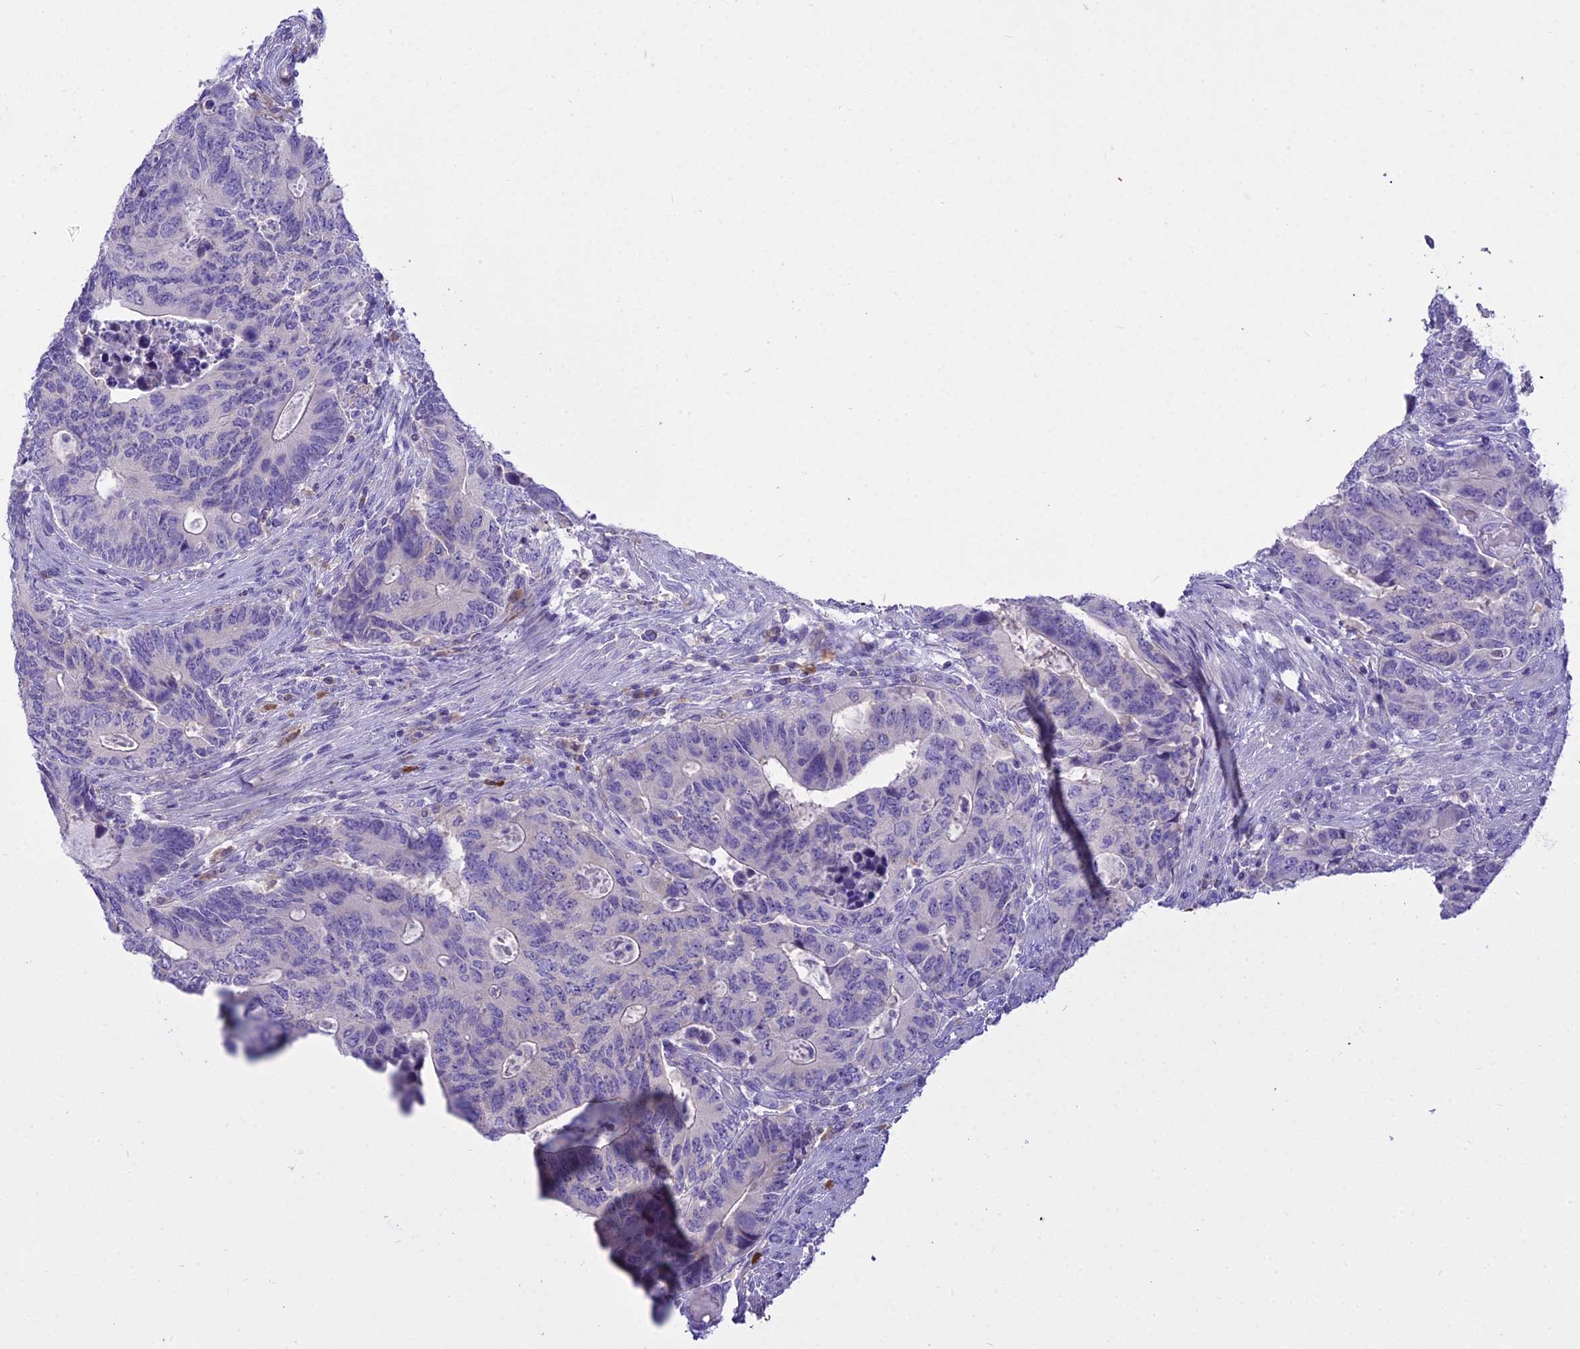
{"staining": {"intensity": "negative", "quantity": "none", "location": "none"}, "tissue": "colorectal cancer", "cell_type": "Tumor cells", "image_type": "cancer", "snomed": [{"axis": "morphology", "description": "Adenocarcinoma, NOS"}, {"axis": "topography", "description": "Colon"}], "caption": "This is an immunohistochemistry (IHC) micrograph of colorectal cancer. There is no expression in tumor cells.", "gene": "BLNK", "patient": {"sex": "male", "age": 87}}